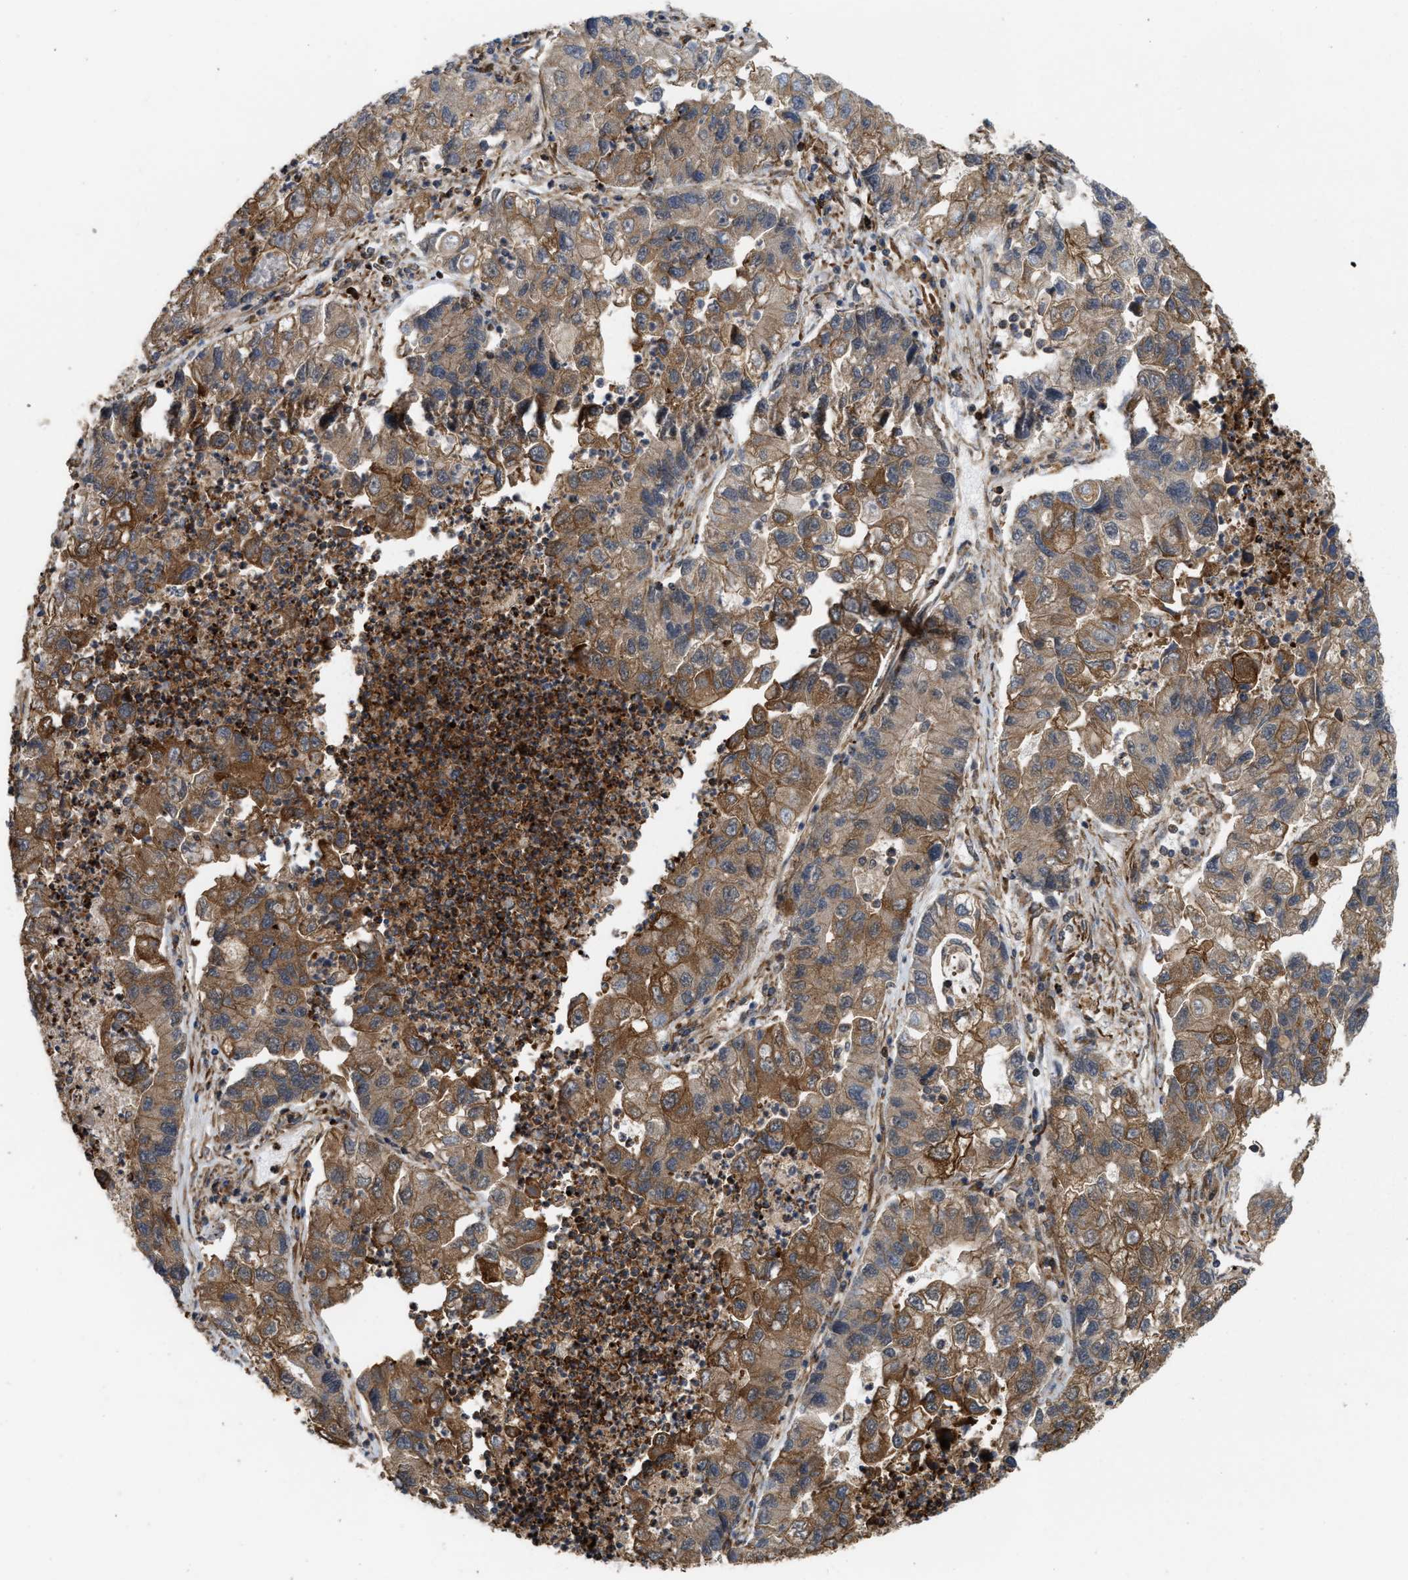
{"staining": {"intensity": "moderate", "quantity": ">75%", "location": "cytoplasmic/membranous"}, "tissue": "lung cancer", "cell_type": "Tumor cells", "image_type": "cancer", "snomed": [{"axis": "morphology", "description": "Adenocarcinoma, NOS"}, {"axis": "topography", "description": "Lung"}], "caption": "This photomicrograph shows IHC staining of lung cancer (adenocarcinoma), with medium moderate cytoplasmic/membranous staining in approximately >75% of tumor cells.", "gene": "IQCE", "patient": {"sex": "female", "age": 51}}